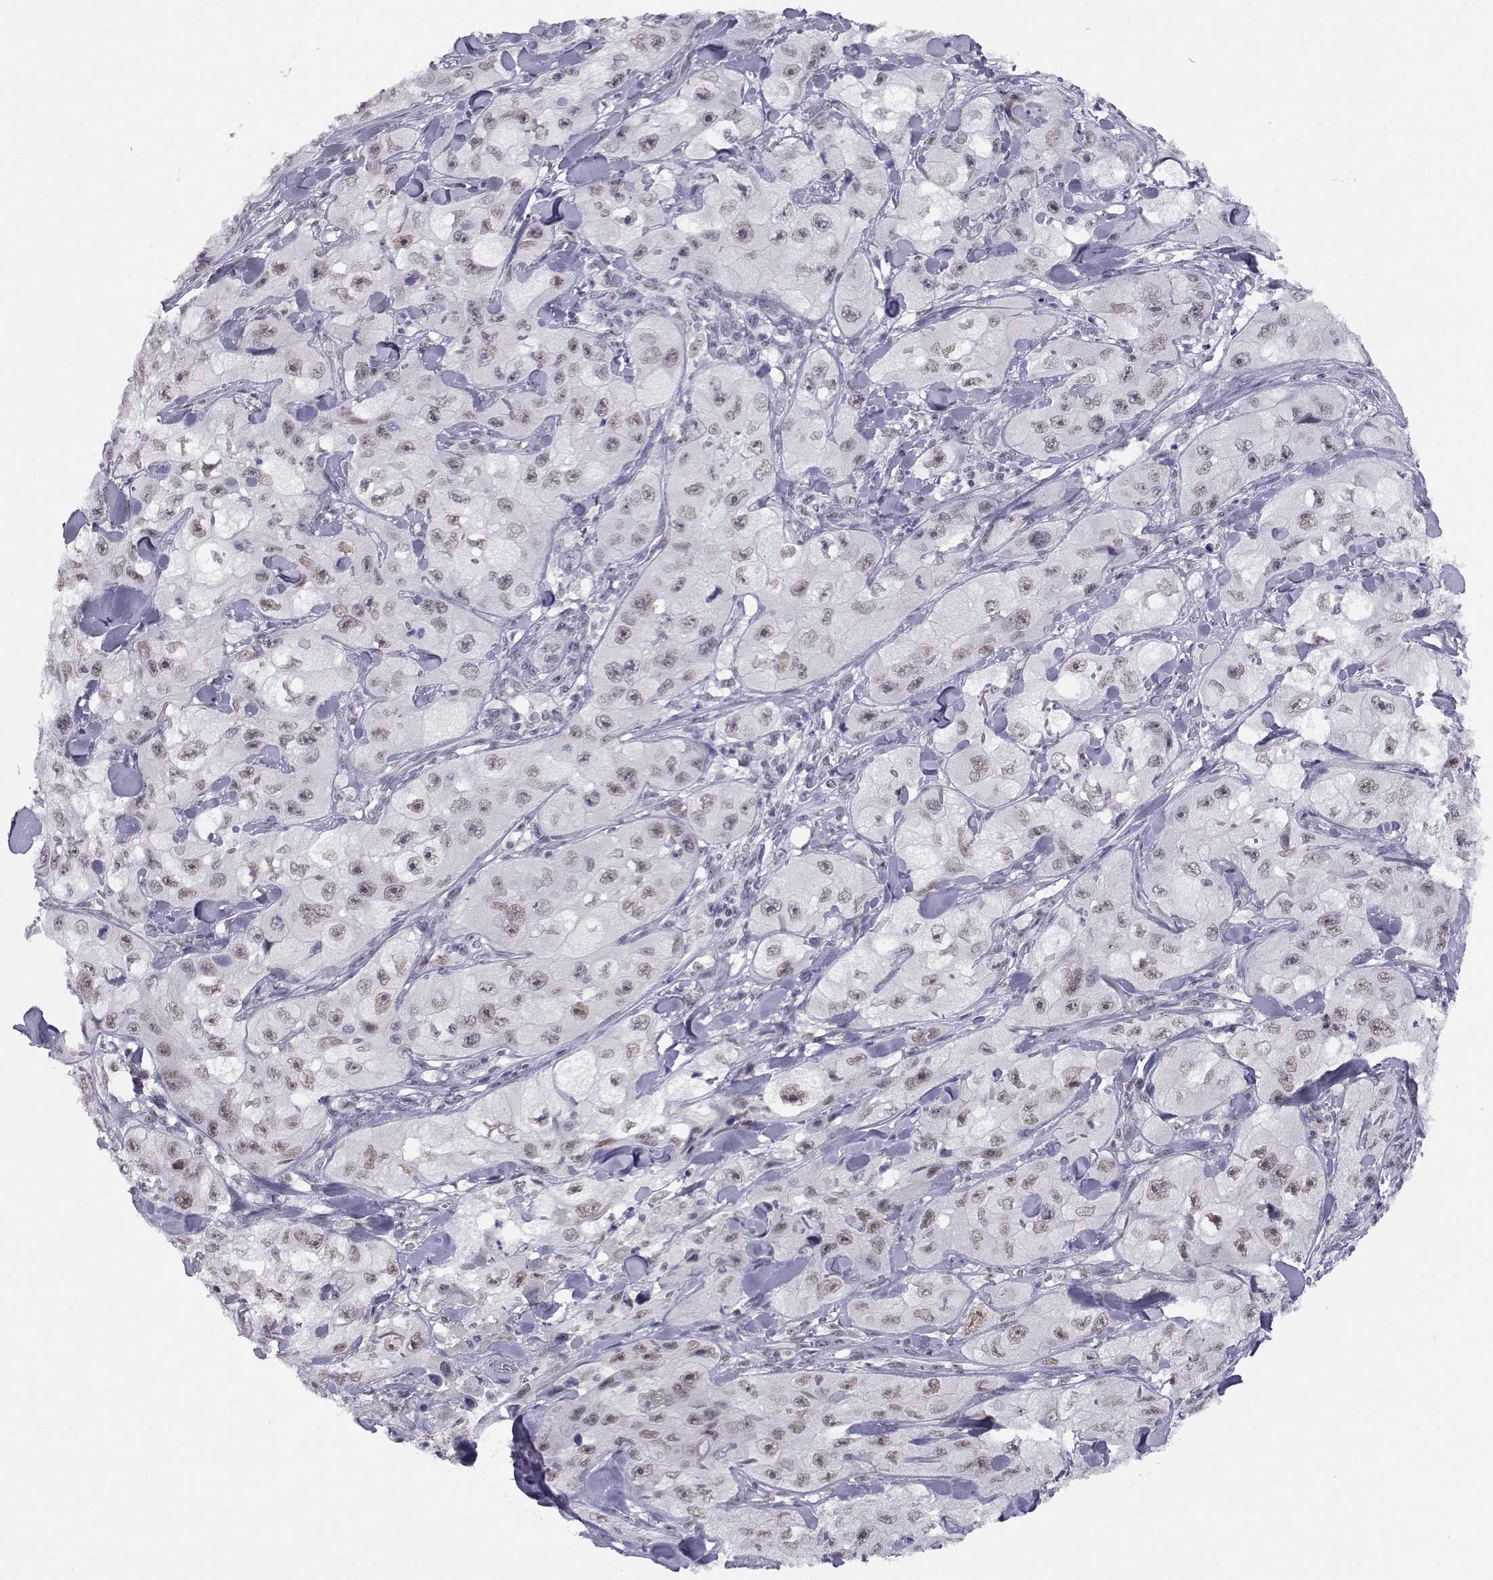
{"staining": {"intensity": "weak", "quantity": ">75%", "location": "nuclear"}, "tissue": "skin cancer", "cell_type": "Tumor cells", "image_type": "cancer", "snomed": [{"axis": "morphology", "description": "Squamous cell carcinoma, NOS"}, {"axis": "topography", "description": "Skin"}, {"axis": "topography", "description": "Subcutis"}], "caption": "Human skin cancer (squamous cell carcinoma) stained for a protein (brown) reveals weak nuclear positive staining in approximately >75% of tumor cells.", "gene": "MED26", "patient": {"sex": "male", "age": 73}}